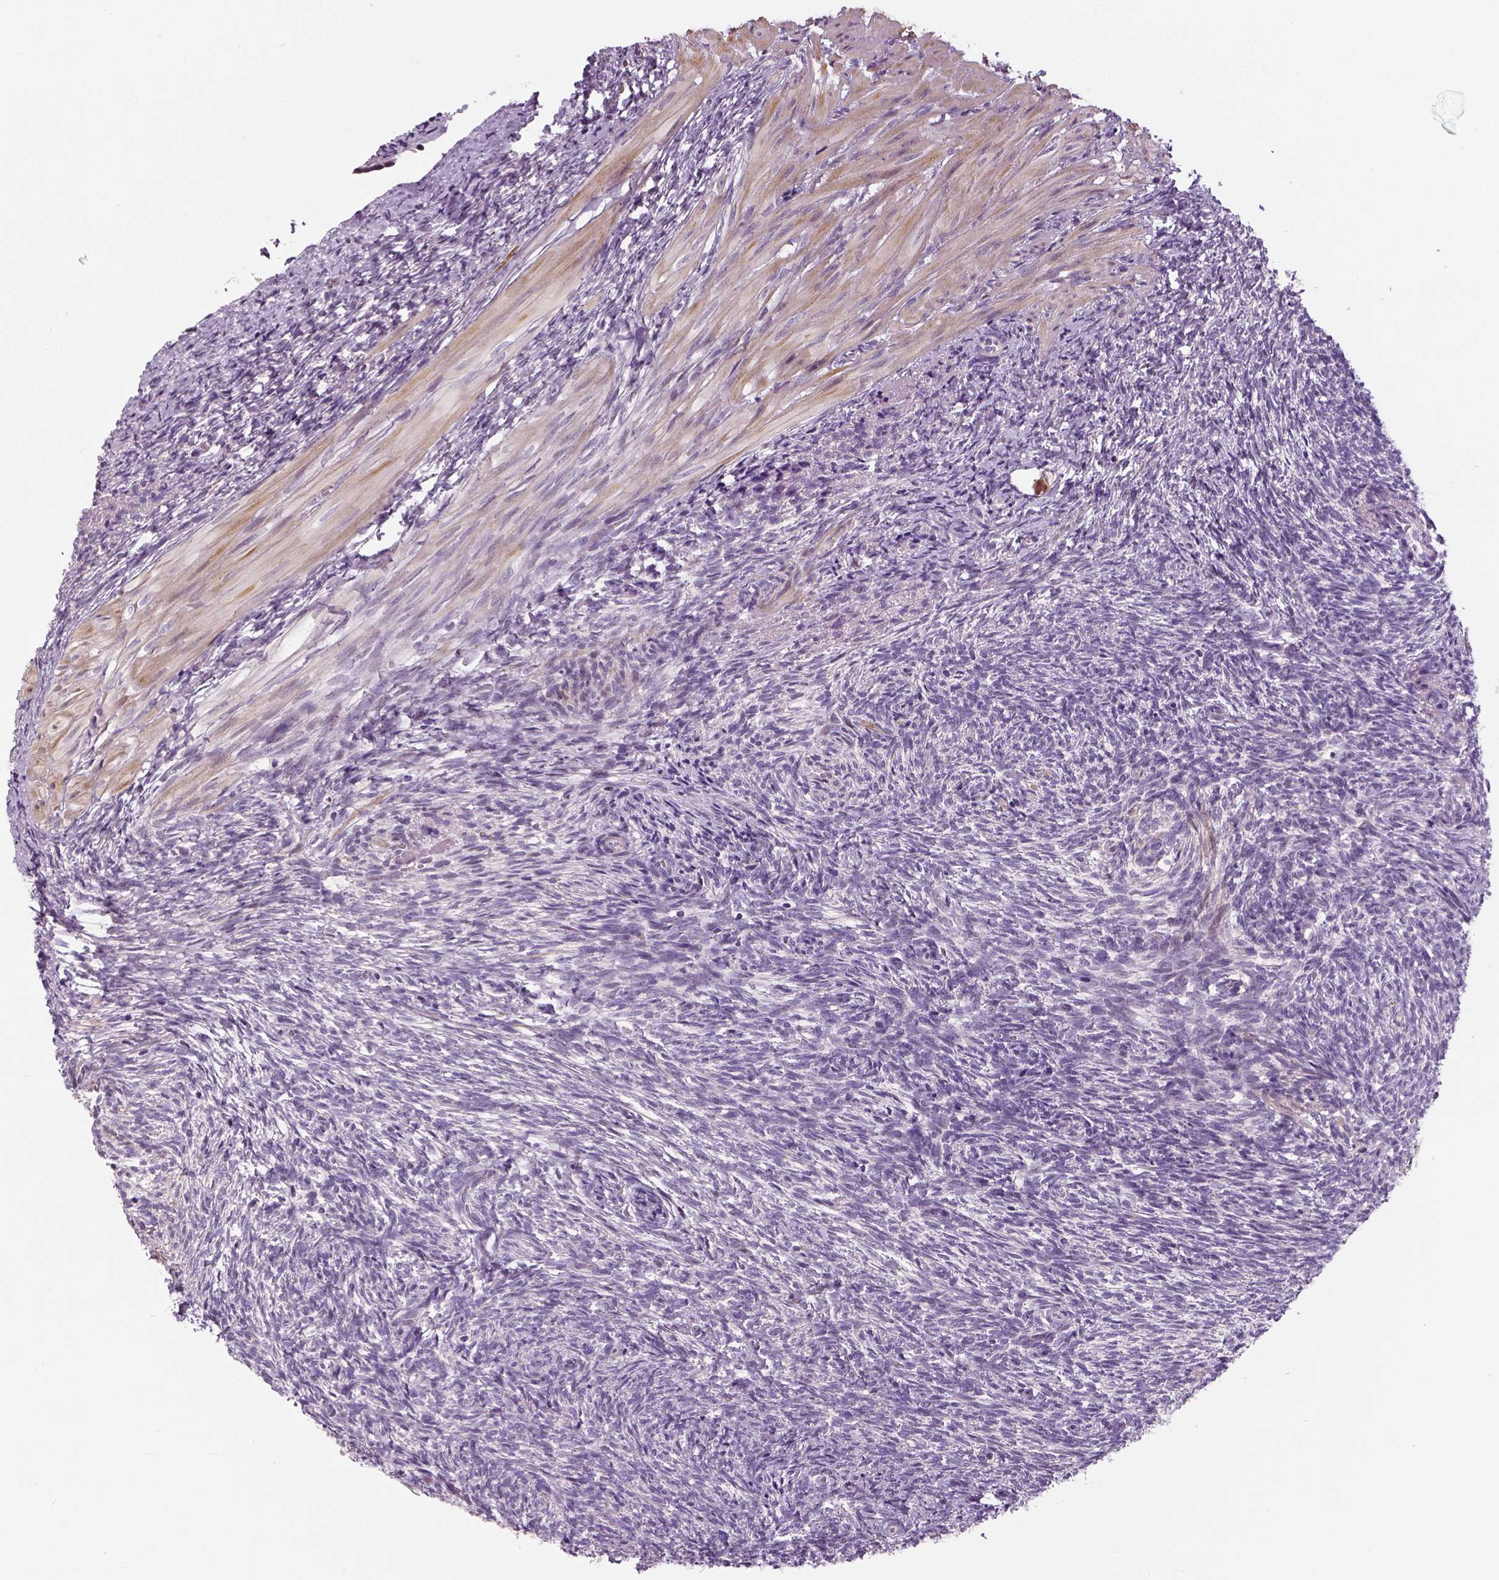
{"staining": {"intensity": "negative", "quantity": "none", "location": "none"}, "tissue": "ovary", "cell_type": "Ovarian stroma cells", "image_type": "normal", "snomed": [{"axis": "morphology", "description": "Normal tissue, NOS"}, {"axis": "topography", "description": "Ovary"}], "caption": "Immunohistochemistry image of unremarkable ovary stained for a protein (brown), which demonstrates no positivity in ovarian stroma cells.", "gene": "NECAB1", "patient": {"sex": "female", "age": 46}}